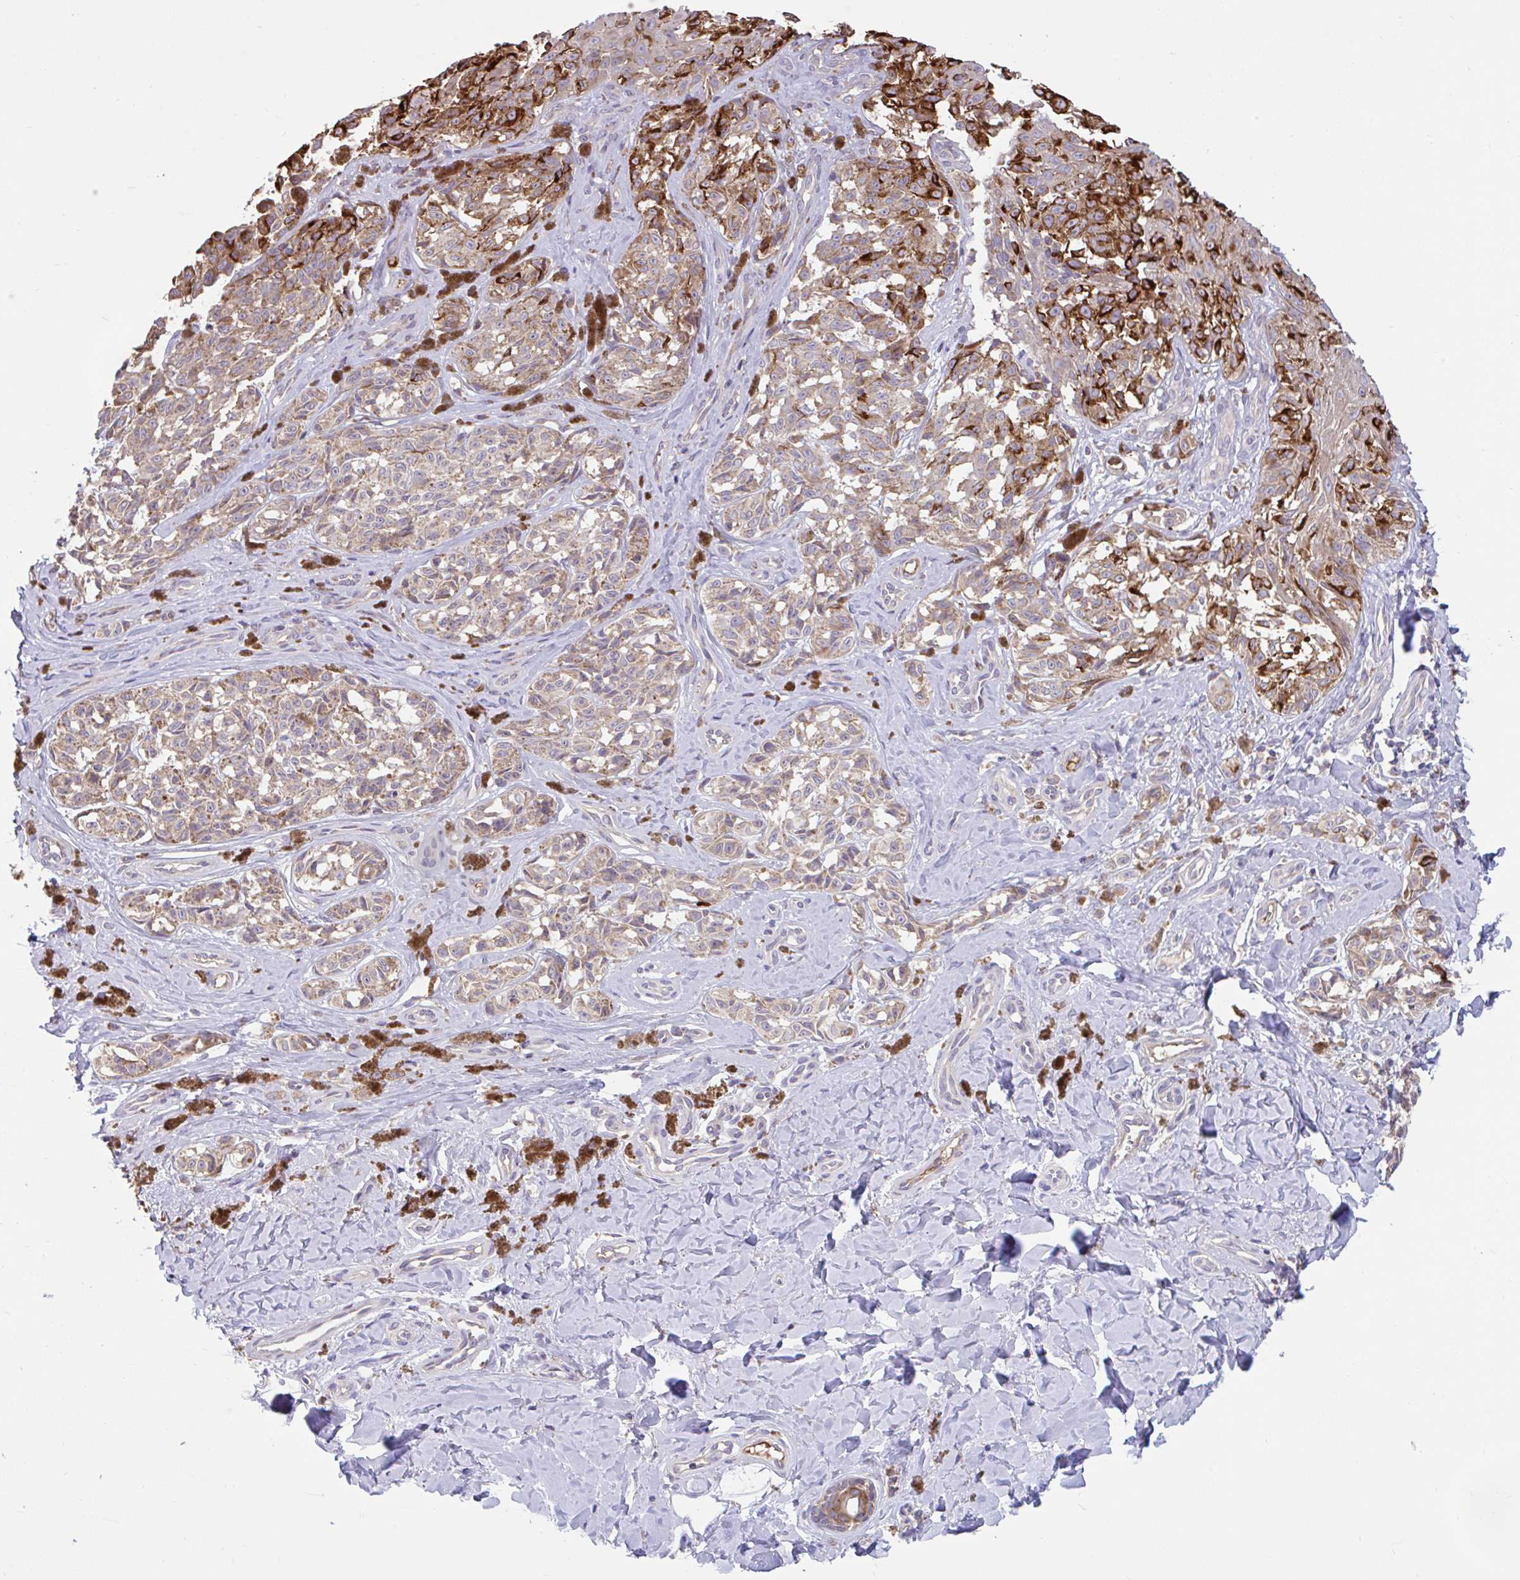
{"staining": {"intensity": "moderate", "quantity": "<25%", "location": "cytoplasmic/membranous"}, "tissue": "melanoma", "cell_type": "Tumor cells", "image_type": "cancer", "snomed": [{"axis": "morphology", "description": "Malignant melanoma, NOS"}, {"axis": "topography", "description": "Skin"}], "caption": "Immunohistochemistry (IHC) (DAB) staining of malignant melanoma reveals moderate cytoplasmic/membranous protein staining in about <25% of tumor cells.", "gene": "RALBP1", "patient": {"sex": "female", "age": 65}}